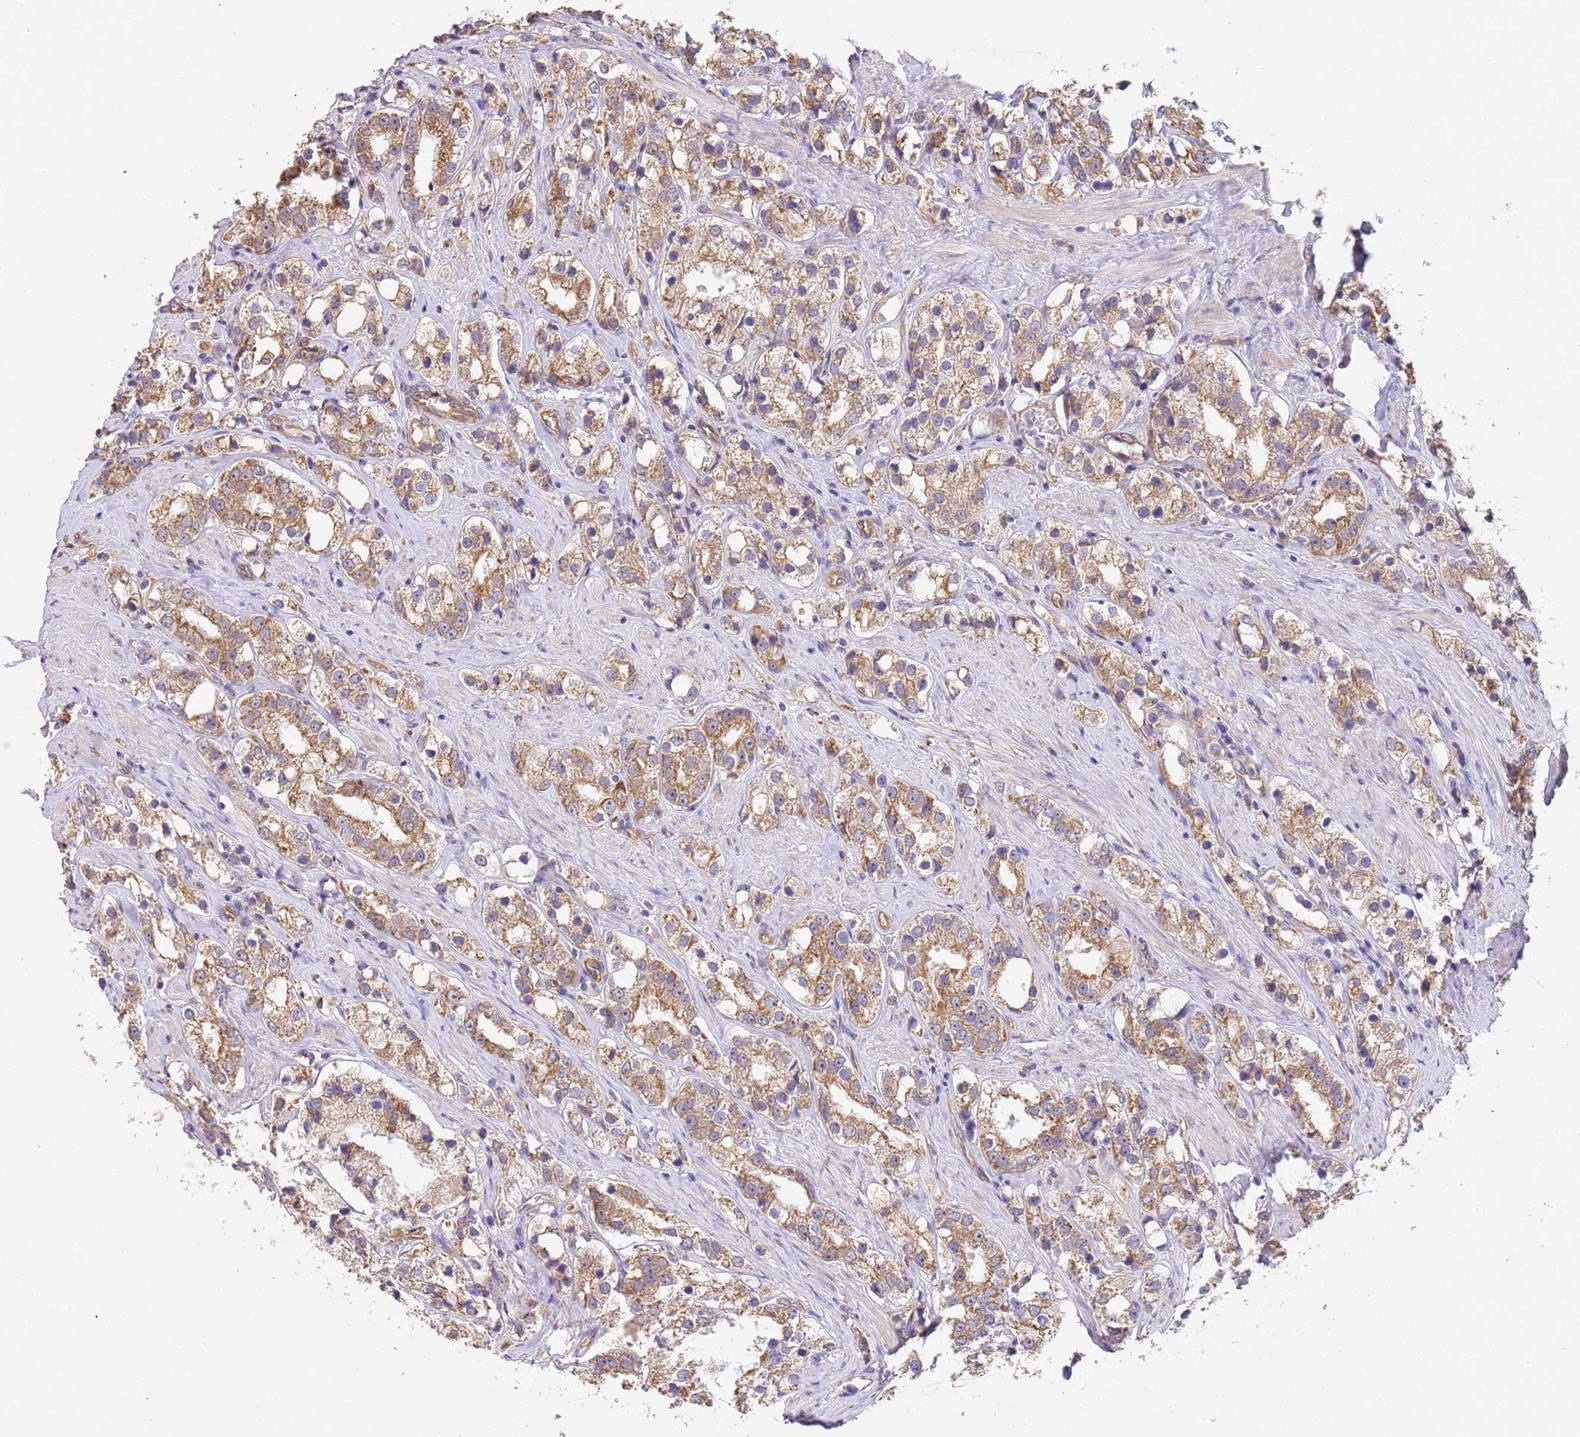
{"staining": {"intensity": "moderate", "quantity": ">75%", "location": "cytoplasmic/membranous"}, "tissue": "prostate cancer", "cell_type": "Tumor cells", "image_type": "cancer", "snomed": [{"axis": "morphology", "description": "Adenocarcinoma, NOS"}, {"axis": "topography", "description": "Prostate"}], "caption": "Immunohistochemistry (IHC) photomicrograph of prostate cancer (adenocarcinoma) stained for a protein (brown), which shows medium levels of moderate cytoplasmic/membranous positivity in approximately >75% of tumor cells.", "gene": "NPHP1", "patient": {"sex": "male", "age": 79}}